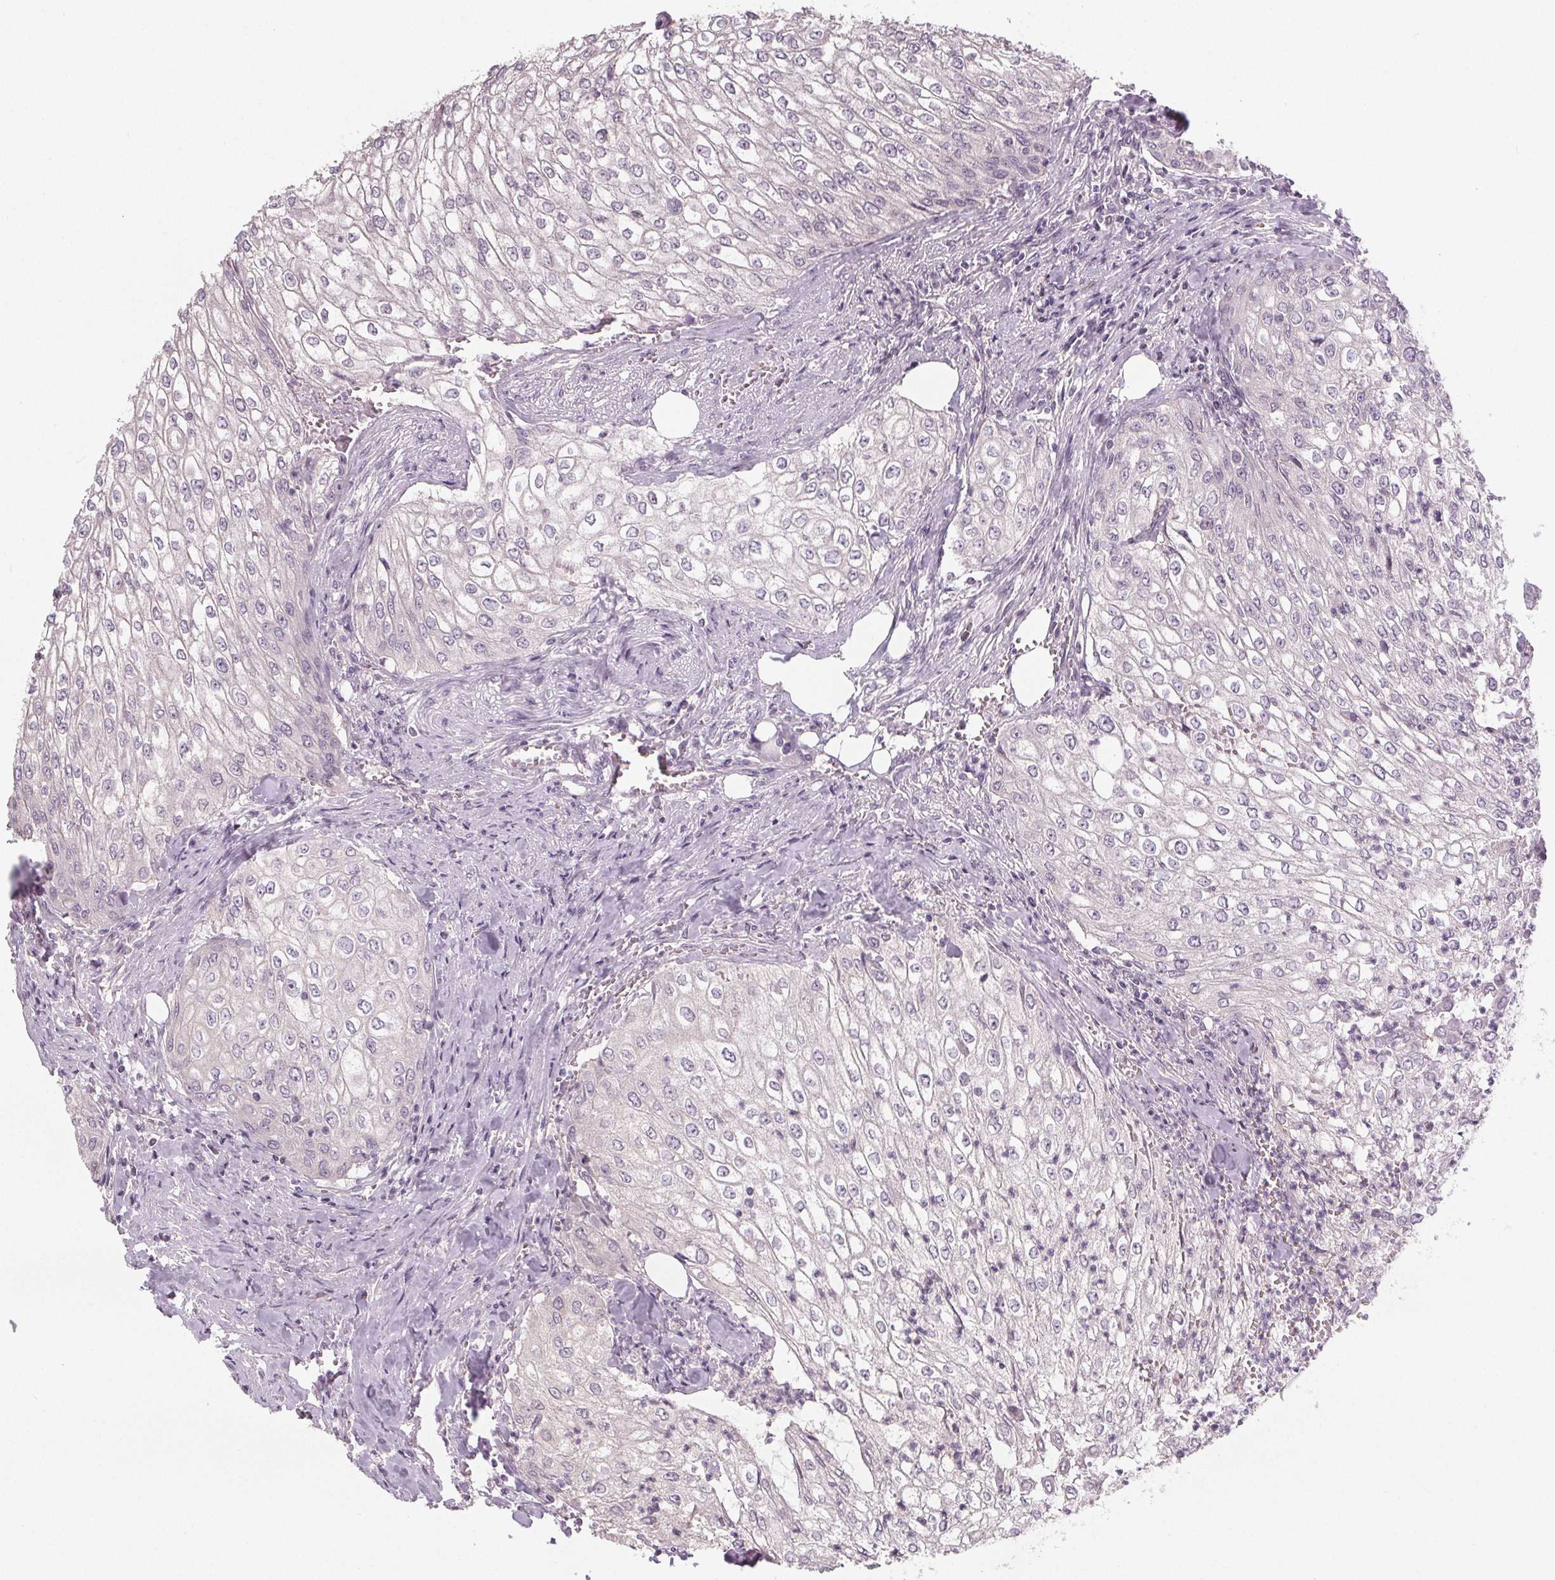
{"staining": {"intensity": "negative", "quantity": "none", "location": "none"}, "tissue": "urothelial cancer", "cell_type": "Tumor cells", "image_type": "cancer", "snomed": [{"axis": "morphology", "description": "Urothelial carcinoma, High grade"}, {"axis": "topography", "description": "Urinary bladder"}], "caption": "Urothelial carcinoma (high-grade) was stained to show a protein in brown. There is no significant expression in tumor cells.", "gene": "SLC26A2", "patient": {"sex": "male", "age": 62}}